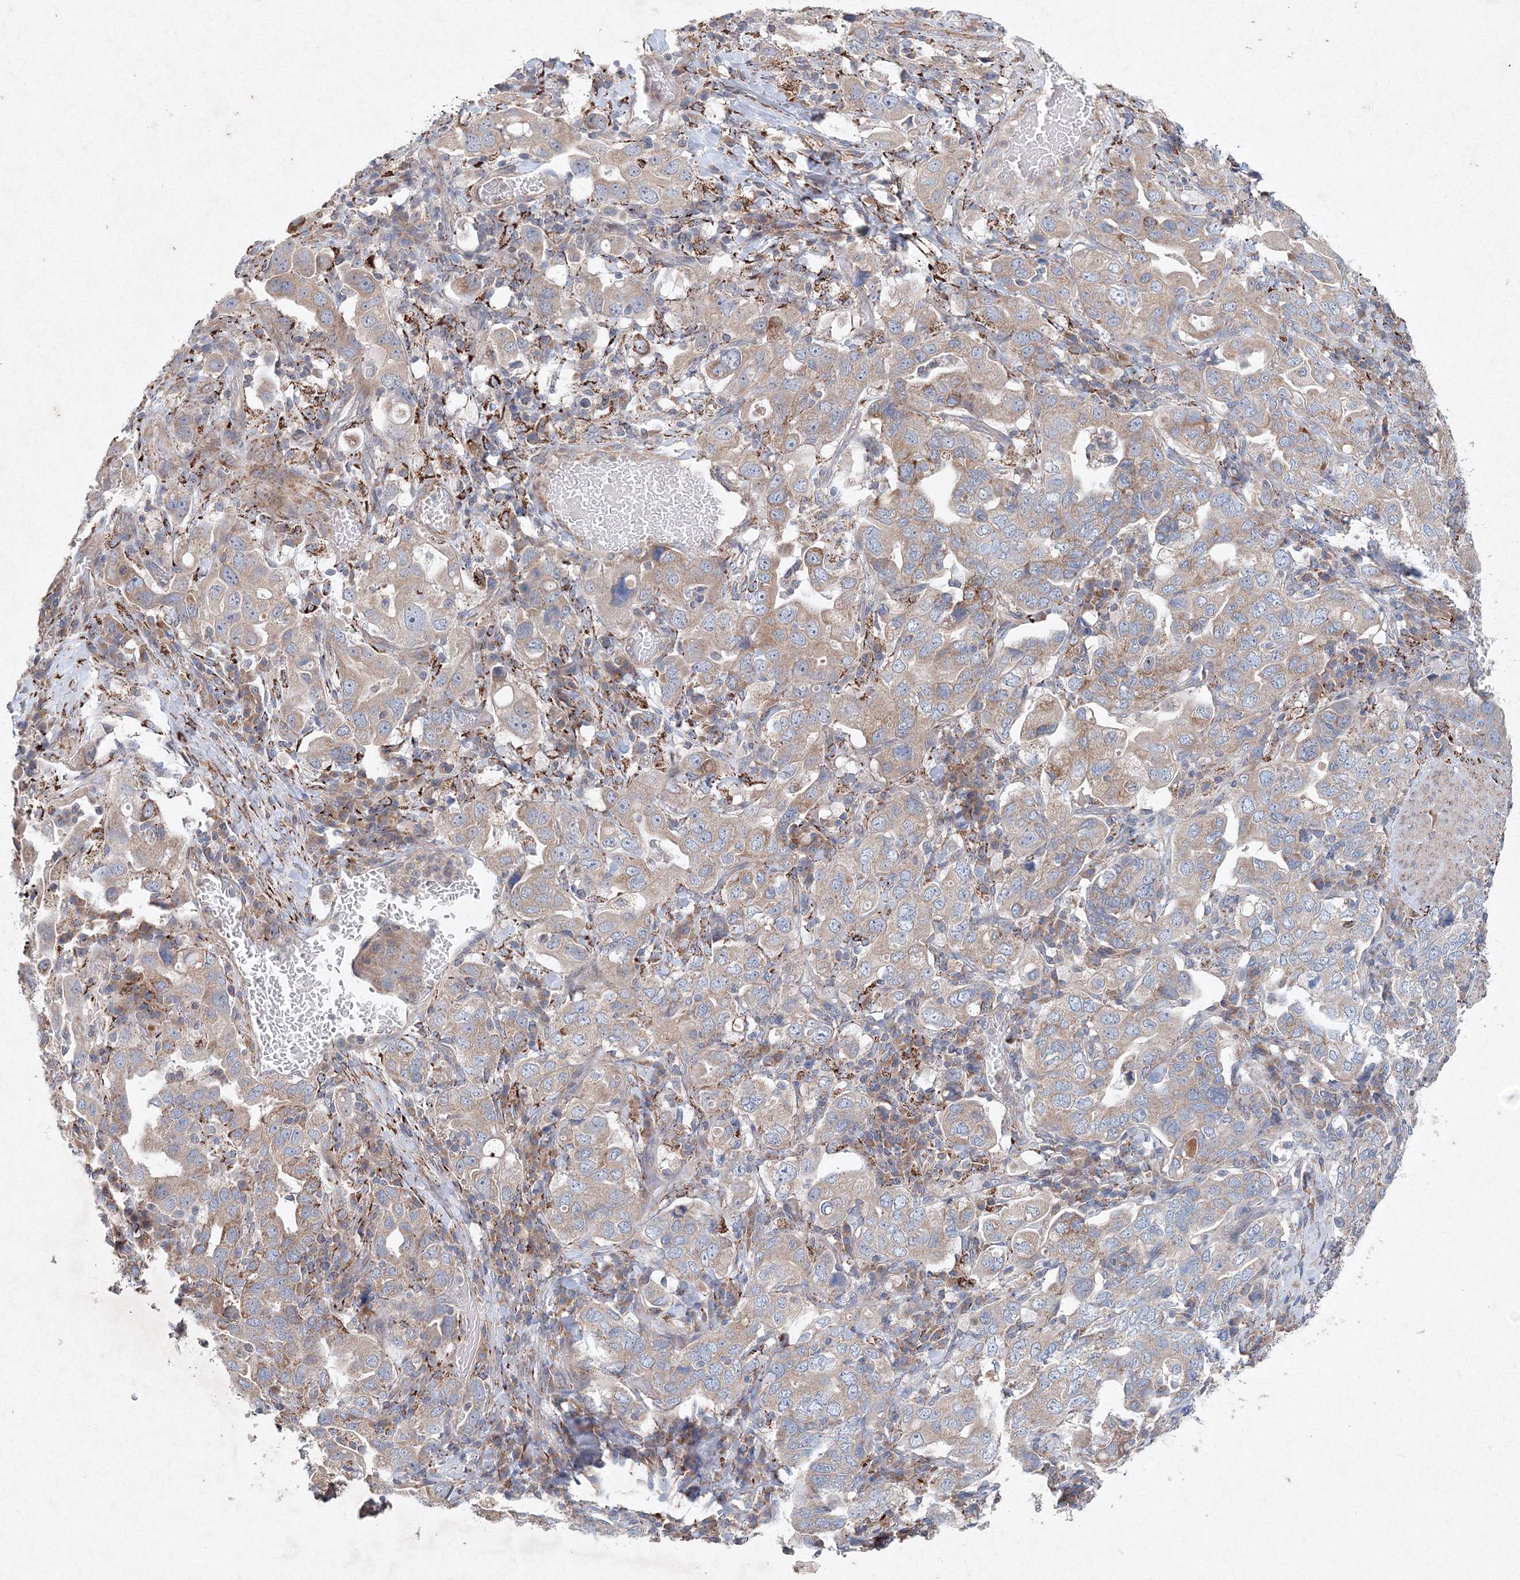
{"staining": {"intensity": "moderate", "quantity": "<25%", "location": "cytoplasmic/membranous"}, "tissue": "stomach cancer", "cell_type": "Tumor cells", "image_type": "cancer", "snomed": [{"axis": "morphology", "description": "Adenocarcinoma, NOS"}, {"axis": "topography", "description": "Stomach, upper"}], "caption": "An image of human stomach cancer (adenocarcinoma) stained for a protein reveals moderate cytoplasmic/membranous brown staining in tumor cells.", "gene": "WDR49", "patient": {"sex": "male", "age": 62}}